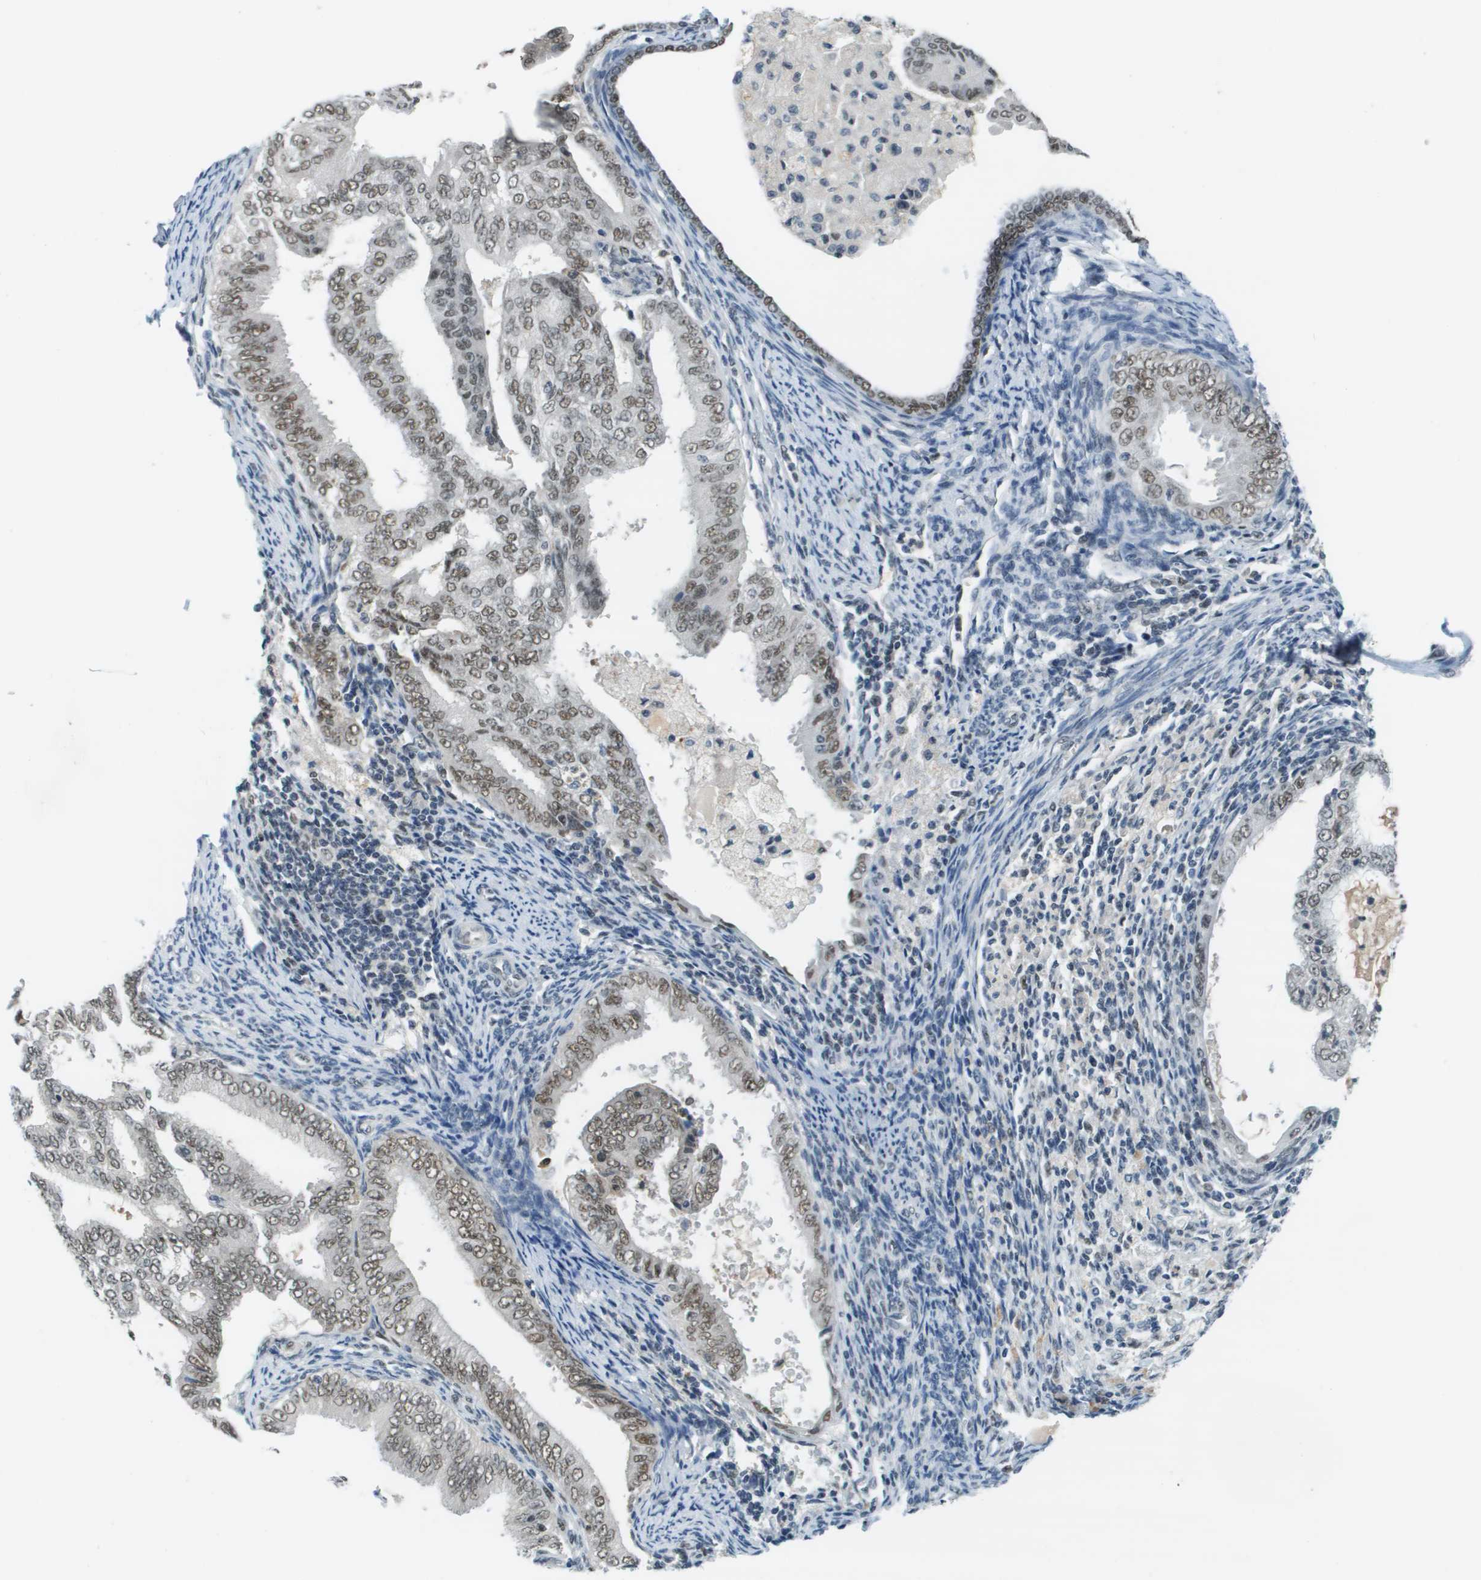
{"staining": {"intensity": "moderate", "quantity": ">75%", "location": "nuclear"}, "tissue": "endometrial cancer", "cell_type": "Tumor cells", "image_type": "cancer", "snomed": [{"axis": "morphology", "description": "Adenocarcinoma, NOS"}, {"axis": "topography", "description": "Endometrium"}], "caption": "Protein expression analysis of adenocarcinoma (endometrial) reveals moderate nuclear positivity in about >75% of tumor cells. Nuclei are stained in blue.", "gene": "CBX5", "patient": {"sex": "female", "age": 58}}